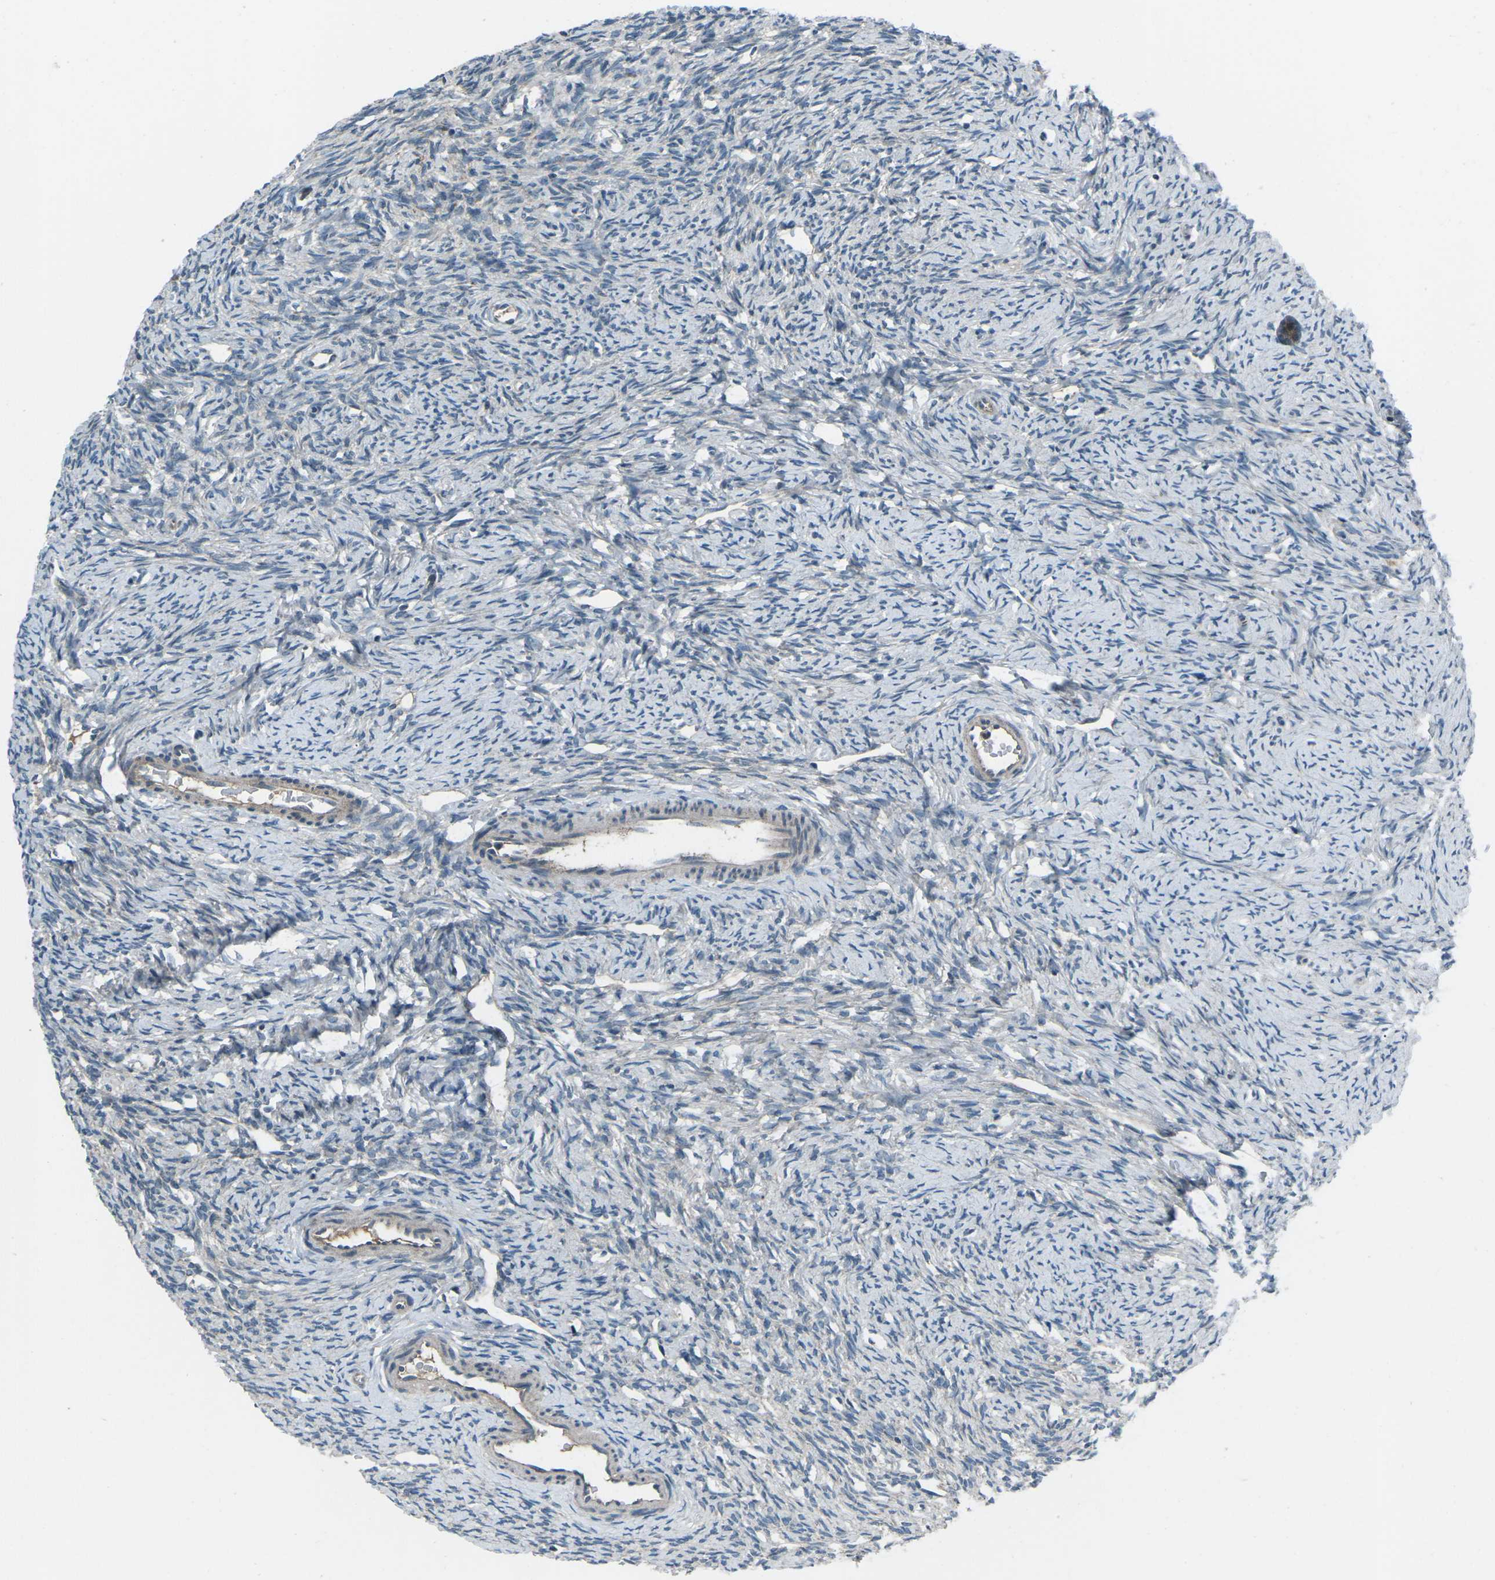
{"staining": {"intensity": "moderate", "quantity": ">75%", "location": "cytoplasmic/membranous"}, "tissue": "ovary", "cell_type": "Follicle cells", "image_type": "normal", "snomed": [{"axis": "morphology", "description": "Normal tissue, NOS"}, {"axis": "topography", "description": "Ovary"}], "caption": "This is an image of immunohistochemistry (IHC) staining of unremarkable ovary, which shows moderate positivity in the cytoplasmic/membranous of follicle cells.", "gene": "CDK16", "patient": {"sex": "female", "age": 33}}